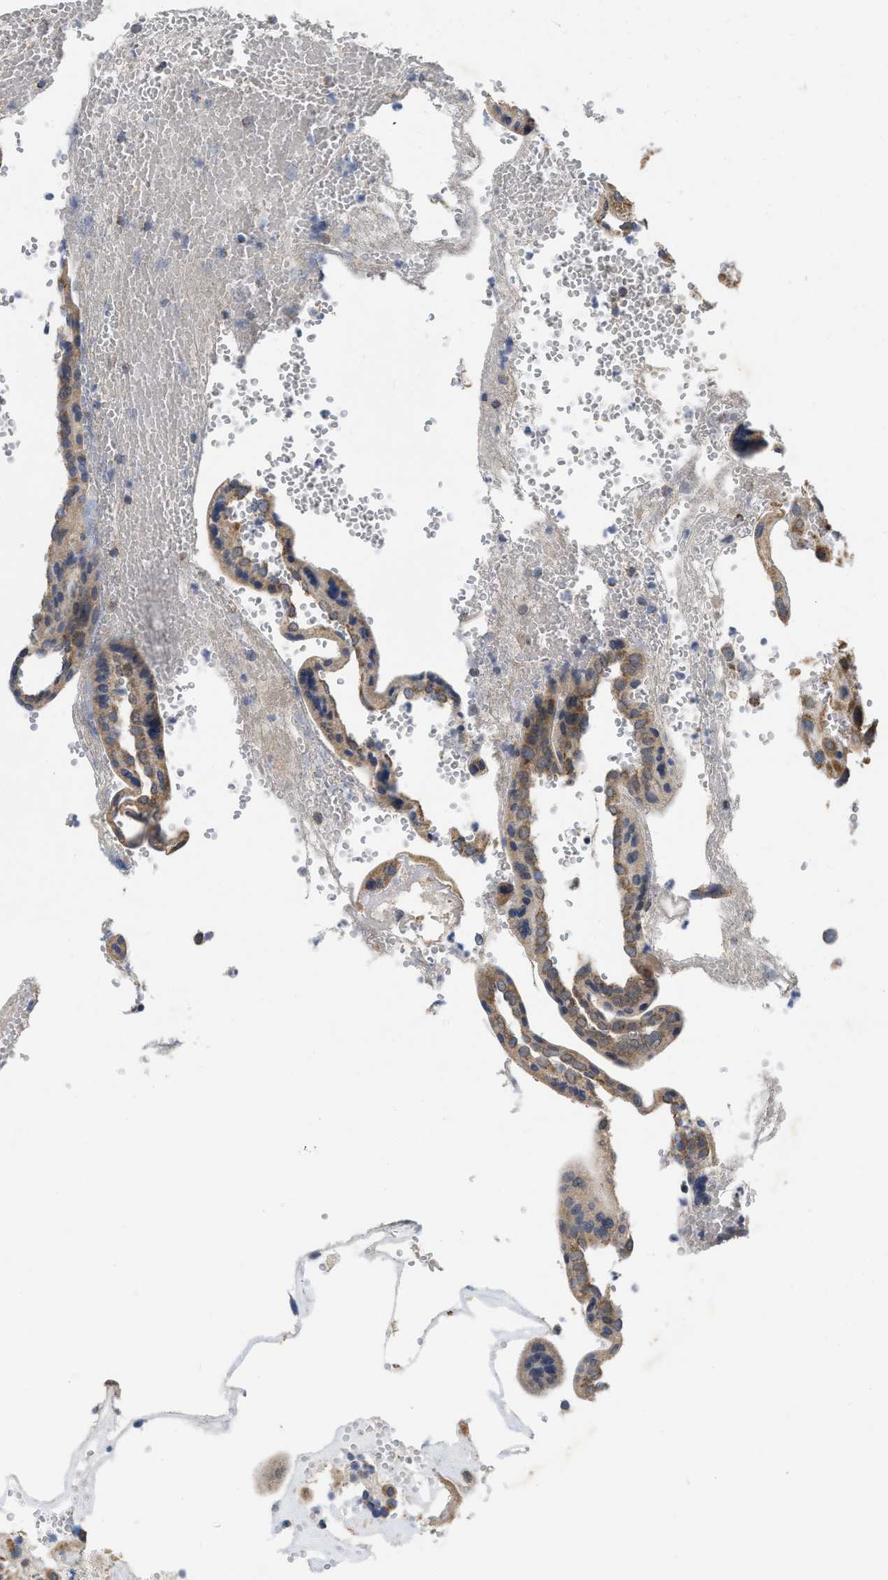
{"staining": {"intensity": "moderate", "quantity": ">75%", "location": "cytoplasmic/membranous"}, "tissue": "placenta", "cell_type": "Trophoblastic cells", "image_type": "normal", "snomed": [{"axis": "morphology", "description": "Normal tissue, NOS"}, {"axis": "topography", "description": "Placenta"}], "caption": "Protein staining exhibits moderate cytoplasmic/membranous expression in approximately >75% of trophoblastic cells in benign placenta.", "gene": "EOGT", "patient": {"sex": "female", "age": 18}}